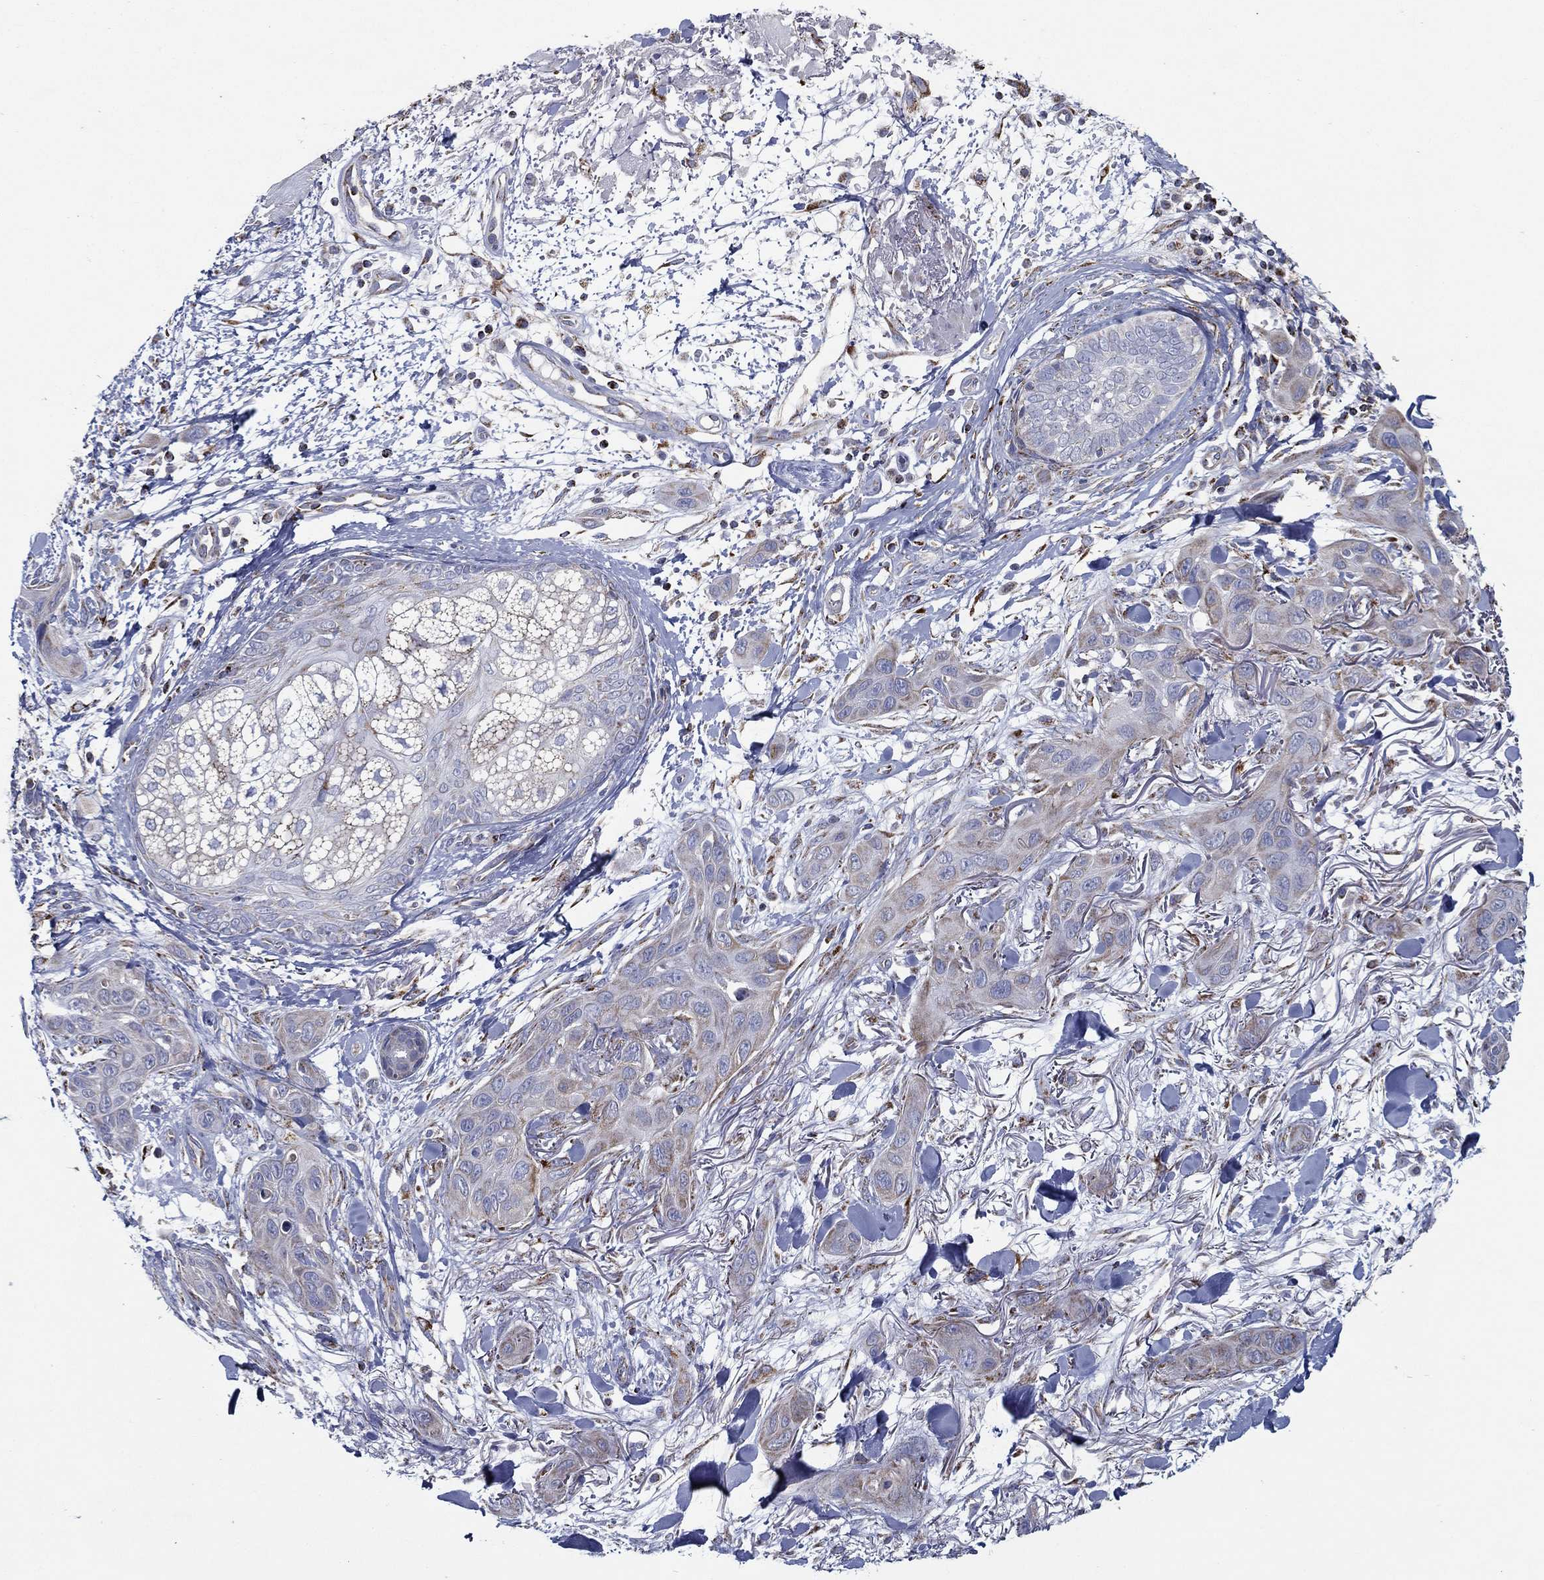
{"staining": {"intensity": "weak", "quantity": "<25%", "location": "cytoplasmic/membranous"}, "tissue": "skin cancer", "cell_type": "Tumor cells", "image_type": "cancer", "snomed": [{"axis": "morphology", "description": "Squamous cell carcinoma, NOS"}, {"axis": "topography", "description": "Skin"}], "caption": "Photomicrograph shows no protein staining in tumor cells of skin squamous cell carcinoma tissue. (DAB (3,3'-diaminobenzidine) IHC, high magnification).", "gene": "SFXN1", "patient": {"sex": "male", "age": 78}}